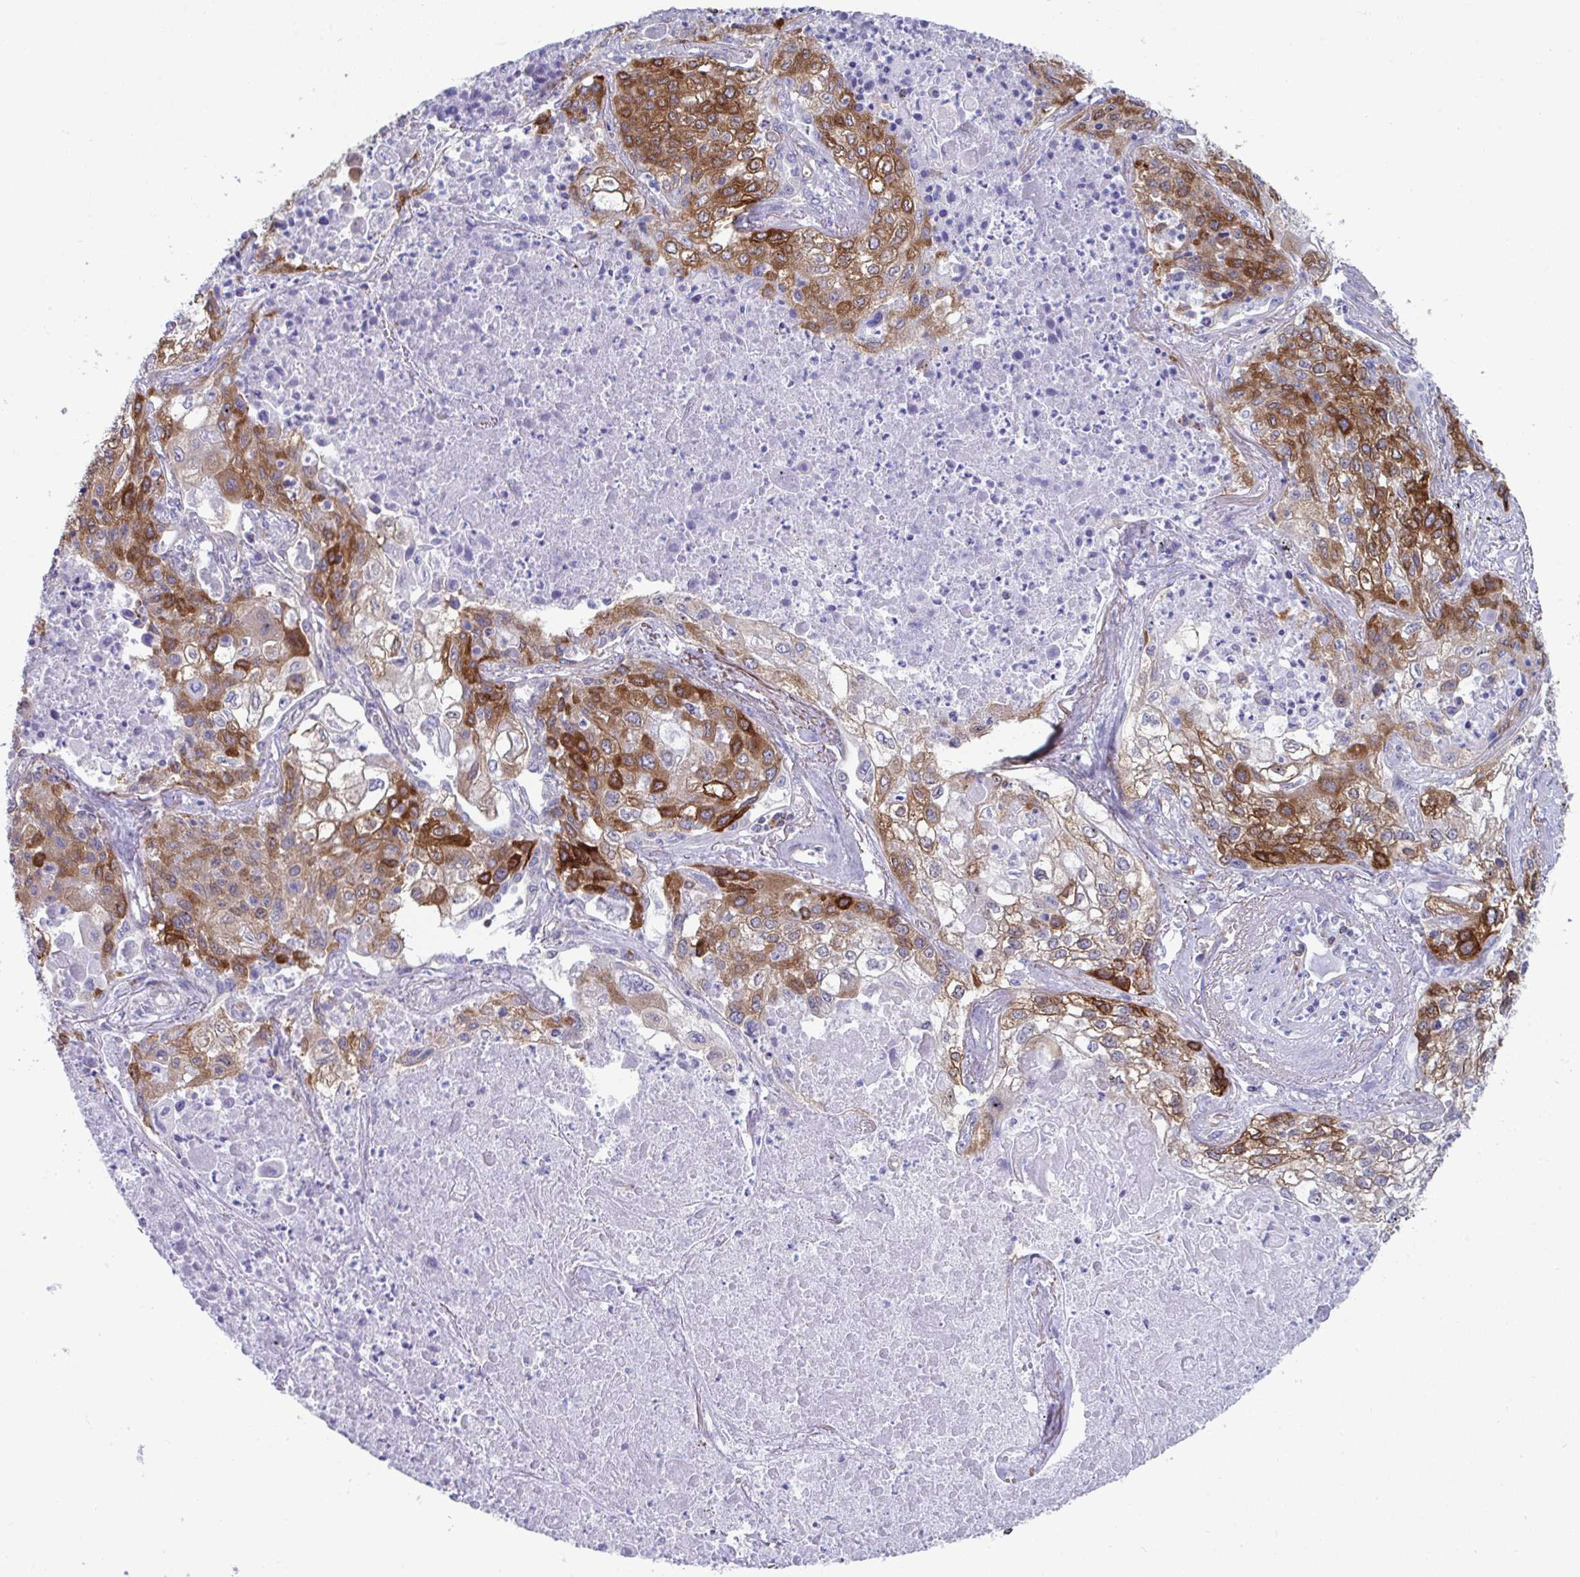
{"staining": {"intensity": "strong", "quantity": "25%-75%", "location": "cytoplasmic/membranous"}, "tissue": "lung cancer", "cell_type": "Tumor cells", "image_type": "cancer", "snomed": [{"axis": "morphology", "description": "Squamous cell carcinoma, NOS"}, {"axis": "topography", "description": "Lung"}], "caption": "The histopathology image shows staining of squamous cell carcinoma (lung), revealing strong cytoplasmic/membranous protein positivity (brown color) within tumor cells.", "gene": "WNK1", "patient": {"sex": "male", "age": 74}}